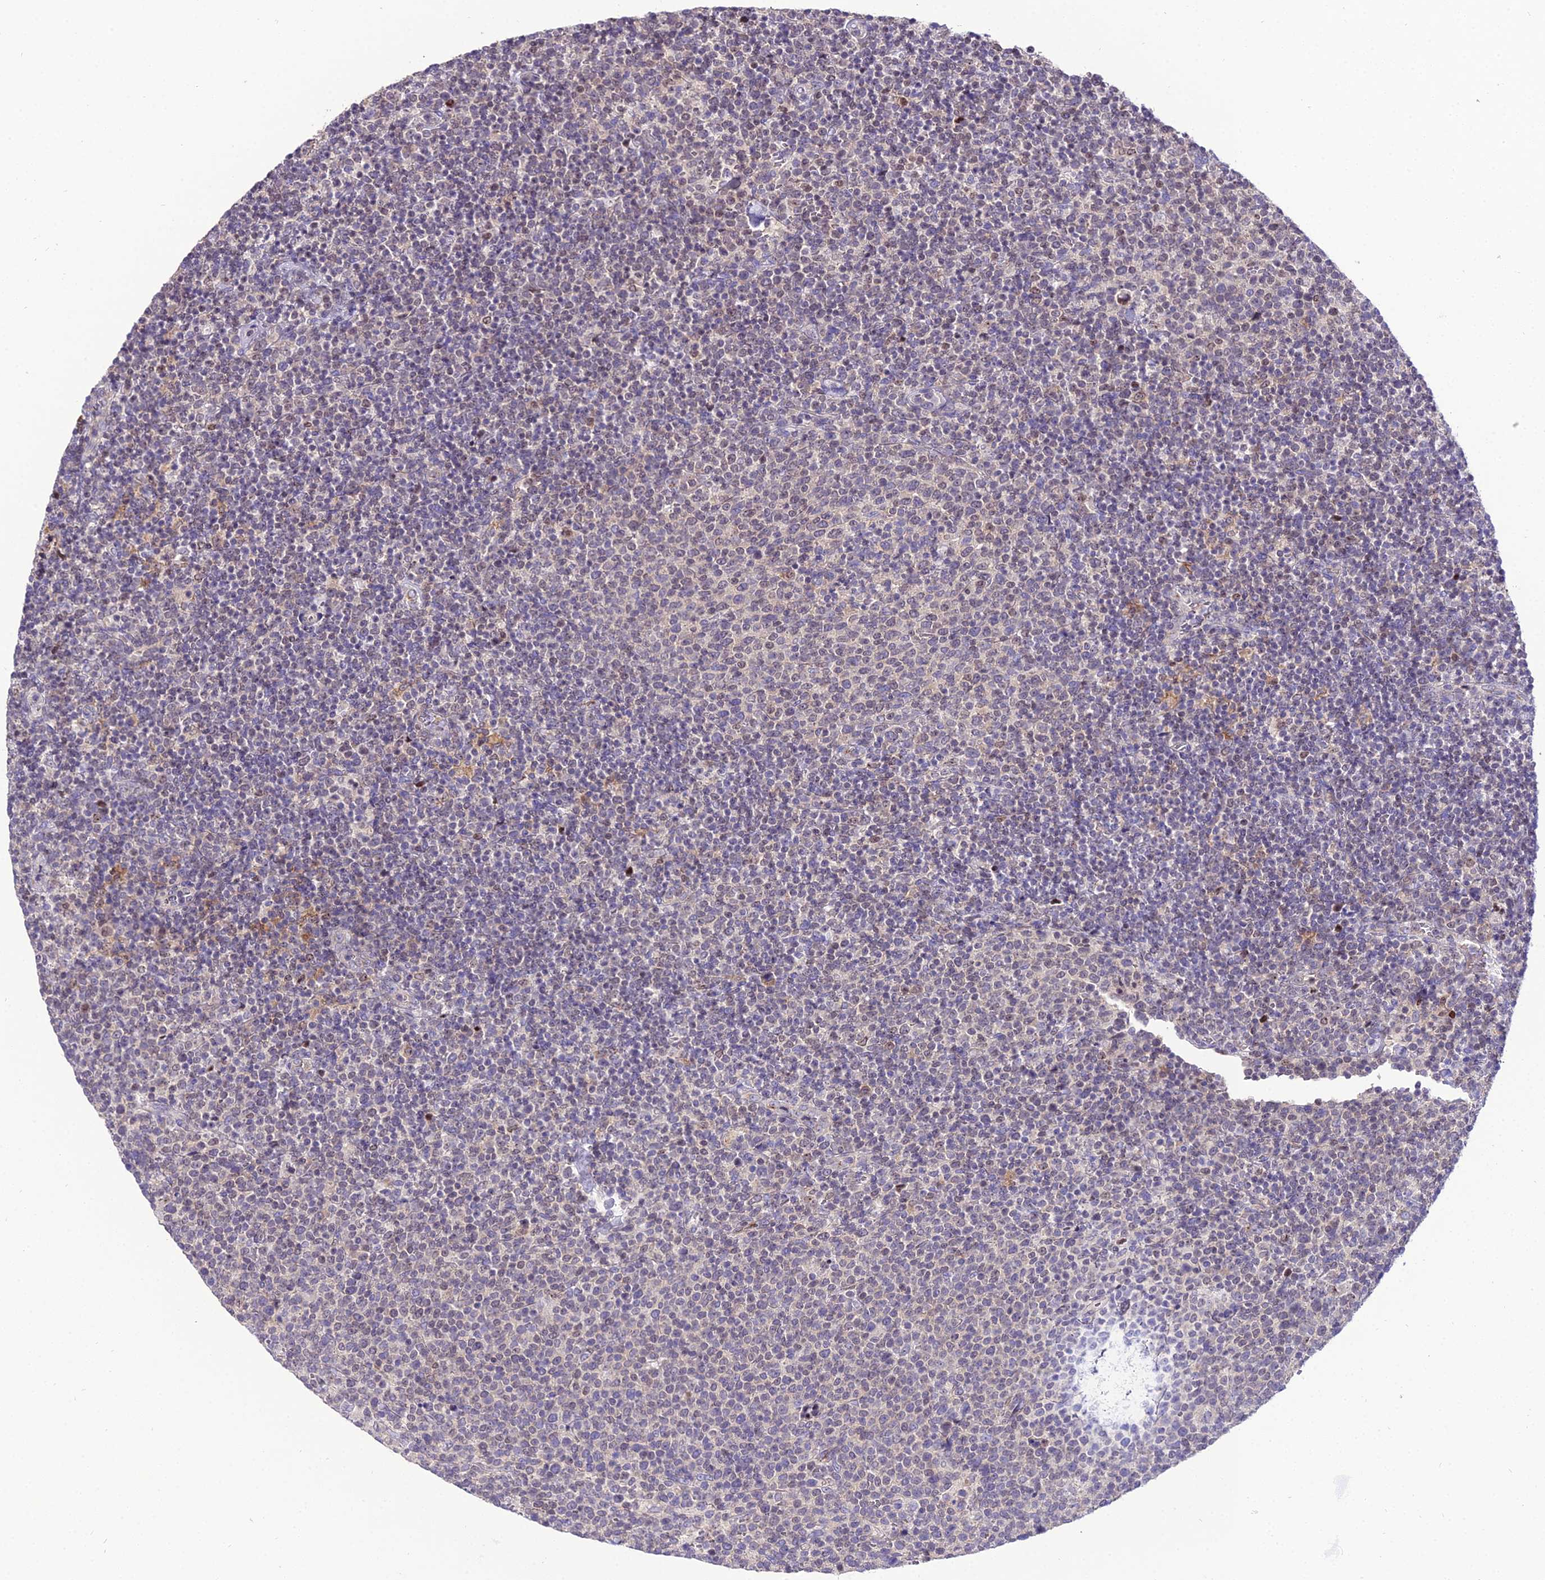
{"staining": {"intensity": "weak", "quantity": "<25%", "location": "nuclear"}, "tissue": "lymphoma", "cell_type": "Tumor cells", "image_type": "cancer", "snomed": [{"axis": "morphology", "description": "Malignant lymphoma, non-Hodgkin's type, High grade"}, {"axis": "topography", "description": "Lymph node"}], "caption": "Micrograph shows no protein positivity in tumor cells of lymphoma tissue. Nuclei are stained in blue.", "gene": "SHQ1", "patient": {"sex": "male", "age": 61}}